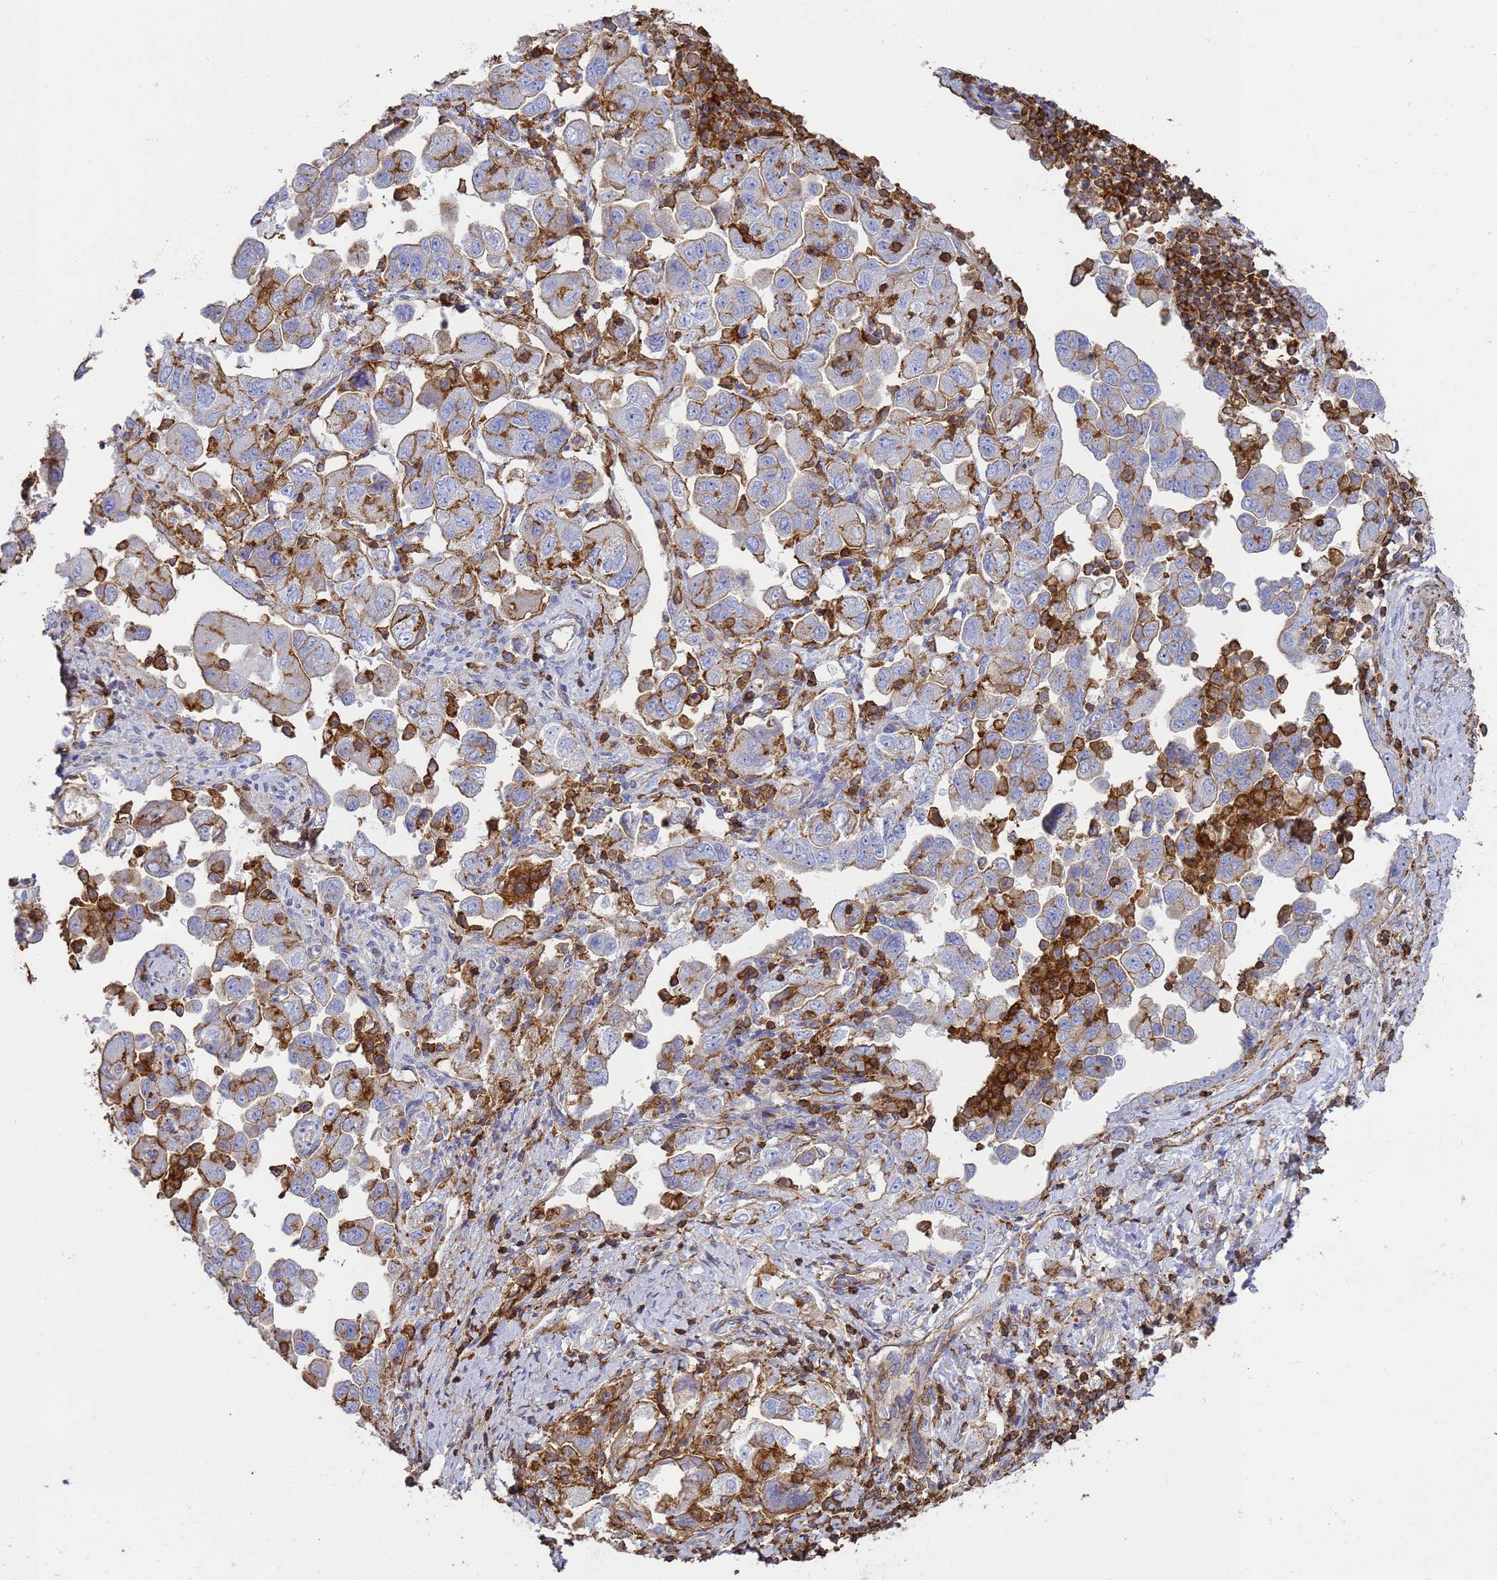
{"staining": {"intensity": "moderate", "quantity": "25%-75%", "location": "cytoplasmic/membranous"}, "tissue": "ovarian cancer", "cell_type": "Tumor cells", "image_type": "cancer", "snomed": [{"axis": "morphology", "description": "Carcinoma, NOS"}, {"axis": "morphology", "description": "Cystadenocarcinoma, serous, NOS"}, {"axis": "topography", "description": "Ovary"}], "caption": "Protein staining by immunohistochemistry exhibits moderate cytoplasmic/membranous expression in about 25%-75% of tumor cells in serous cystadenocarcinoma (ovarian).", "gene": "ACTB", "patient": {"sex": "female", "age": 69}}